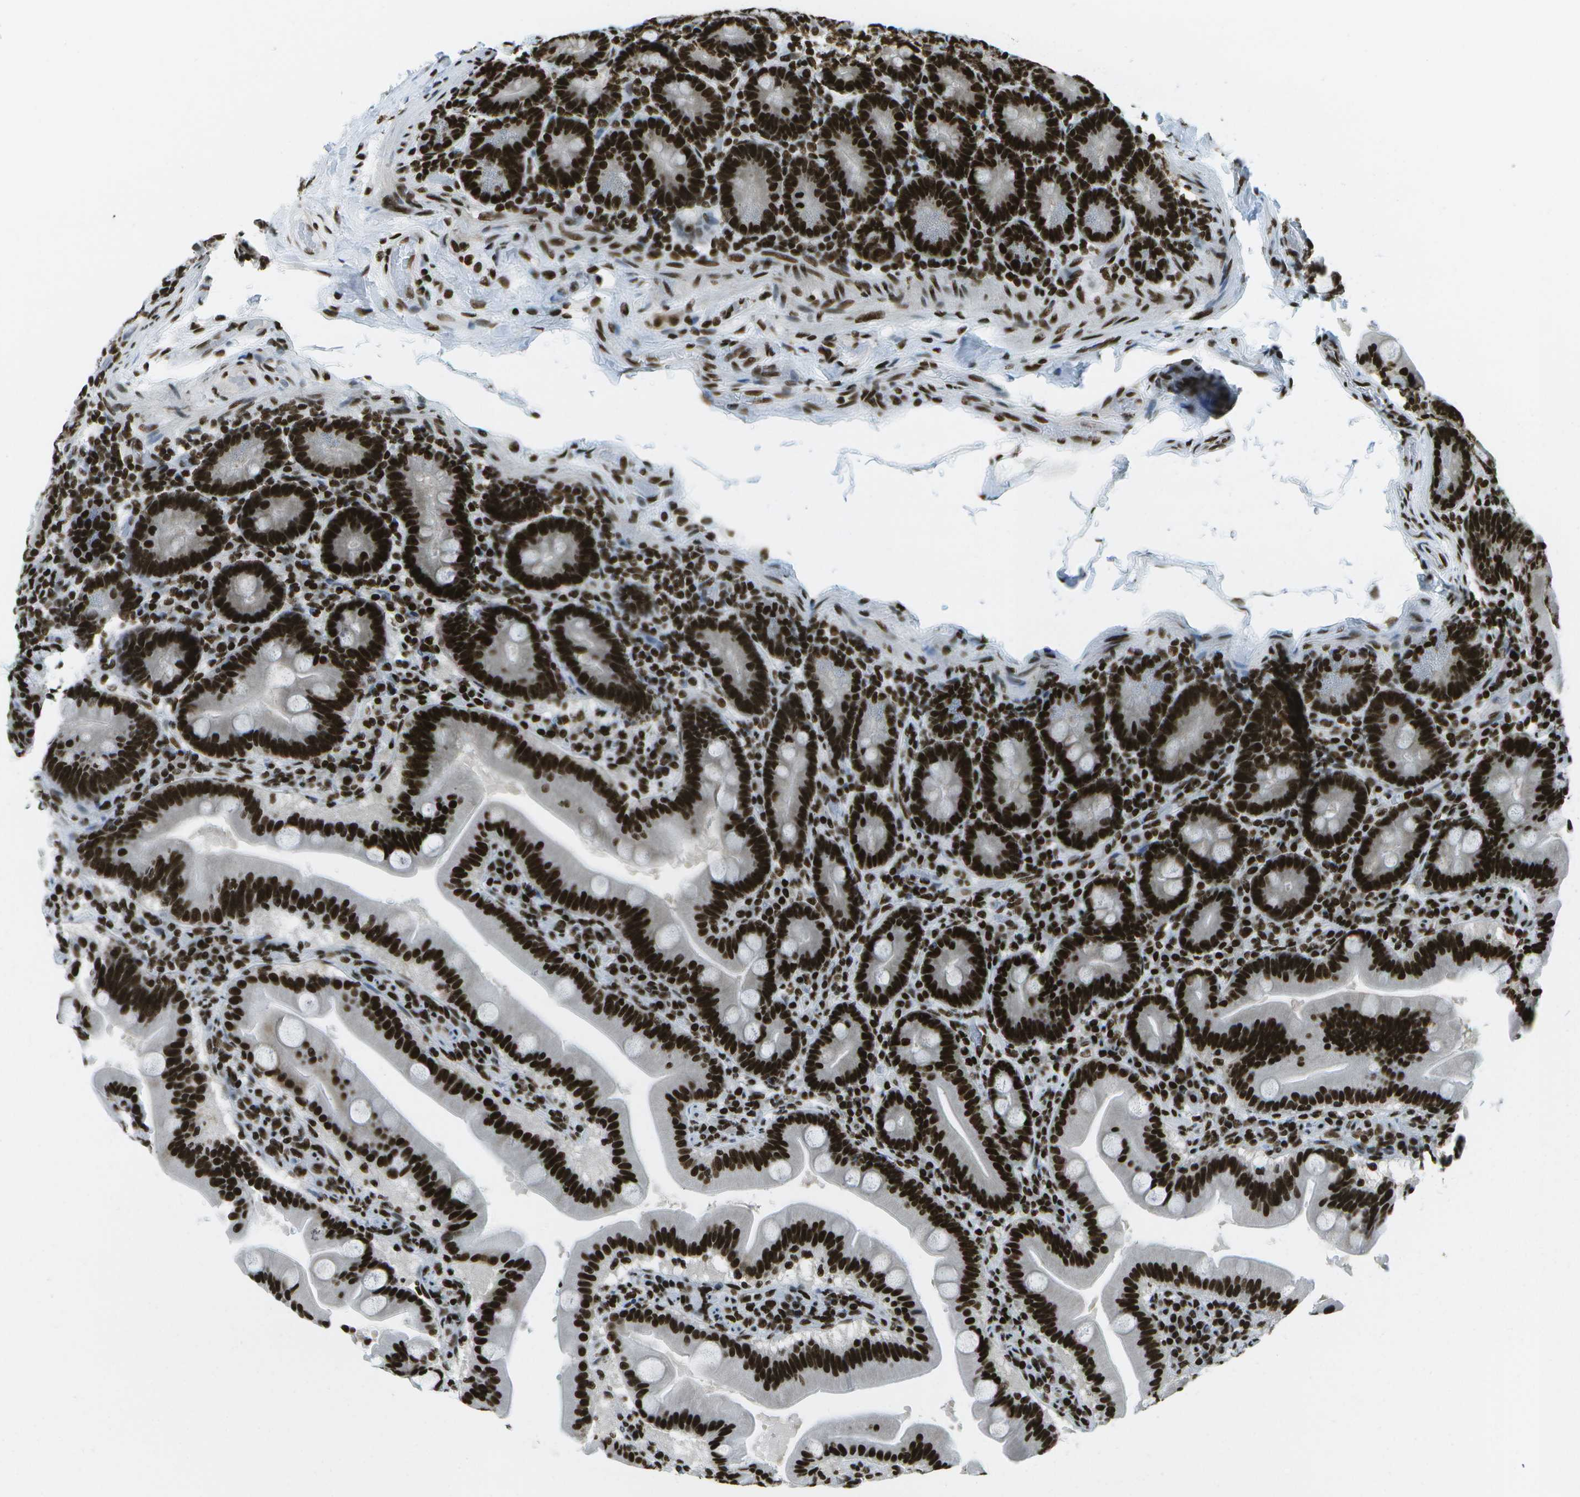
{"staining": {"intensity": "strong", "quantity": ">75%", "location": "nuclear"}, "tissue": "duodenum", "cell_type": "Glandular cells", "image_type": "normal", "snomed": [{"axis": "morphology", "description": "Normal tissue, NOS"}, {"axis": "topography", "description": "Duodenum"}], "caption": "This histopathology image exhibits immunohistochemistry staining of benign duodenum, with high strong nuclear staining in approximately >75% of glandular cells.", "gene": "GLYR1", "patient": {"sex": "male", "age": 54}}